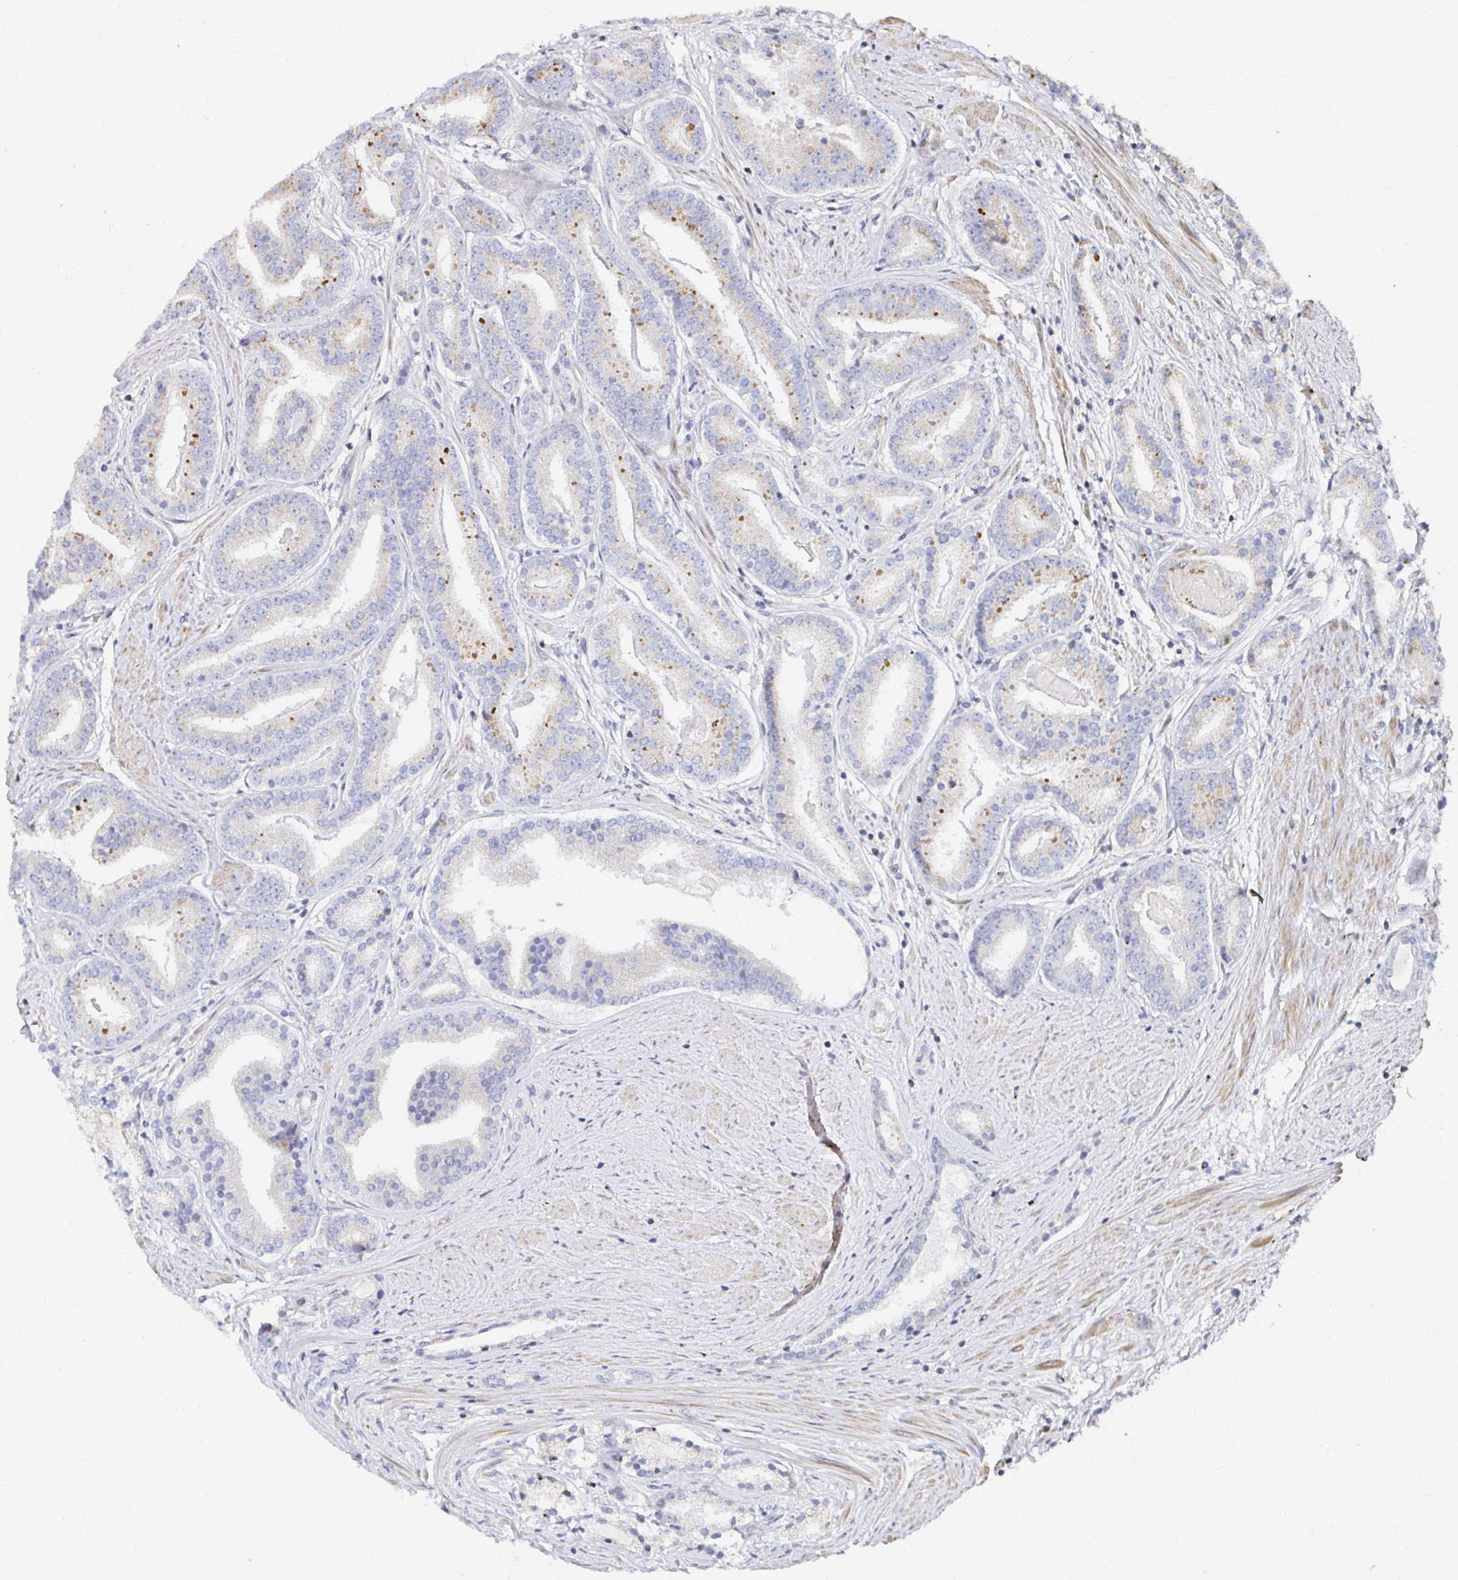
{"staining": {"intensity": "moderate", "quantity": "<25%", "location": "cytoplasmic/membranous"}, "tissue": "prostate cancer", "cell_type": "Tumor cells", "image_type": "cancer", "snomed": [{"axis": "morphology", "description": "Adenocarcinoma, High grade"}, {"axis": "topography", "description": "Prostate"}], "caption": "Prostate cancer (adenocarcinoma (high-grade)) was stained to show a protein in brown. There is low levels of moderate cytoplasmic/membranous expression in about <25% of tumor cells. (brown staining indicates protein expression, while blue staining denotes nuclei).", "gene": "MAN1A1", "patient": {"sex": "male", "age": 63}}